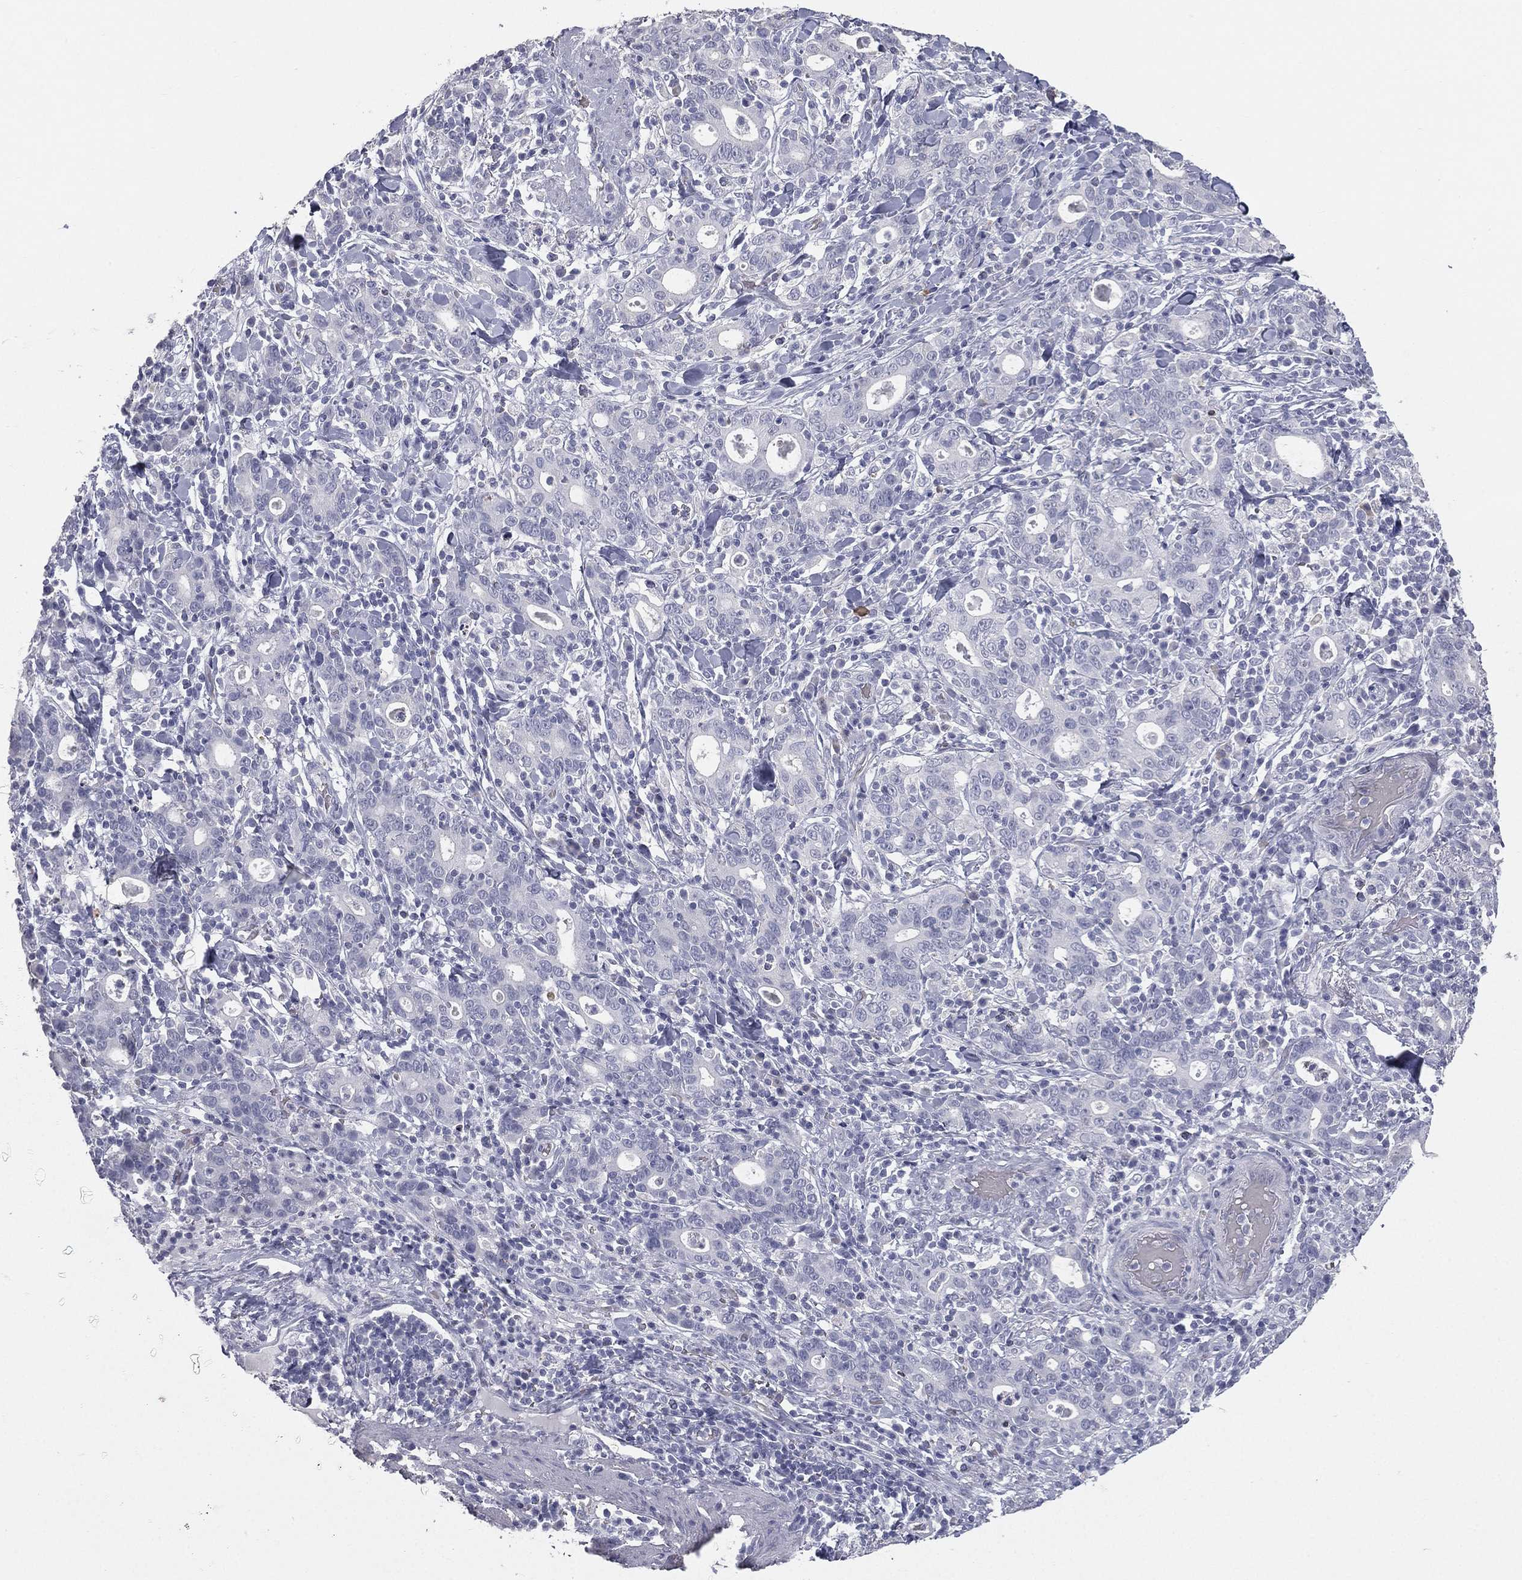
{"staining": {"intensity": "negative", "quantity": "none", "location": "none"}, "tissue": "stomach cancer", "cell_type": "Tumor cells", "image_type": "cancer", "snomed": [{"axis": "morphology", "description": "Adenocarcinoma, NOS"}, {"axis": "topography", "description": "Stomach"}], "caption": "The photomicrograph displays no significant positivity in tumor cells of adenocarcinoma (stomach).", "gene": "ESX1", "patient": {"sex": "male", "age": 79}}